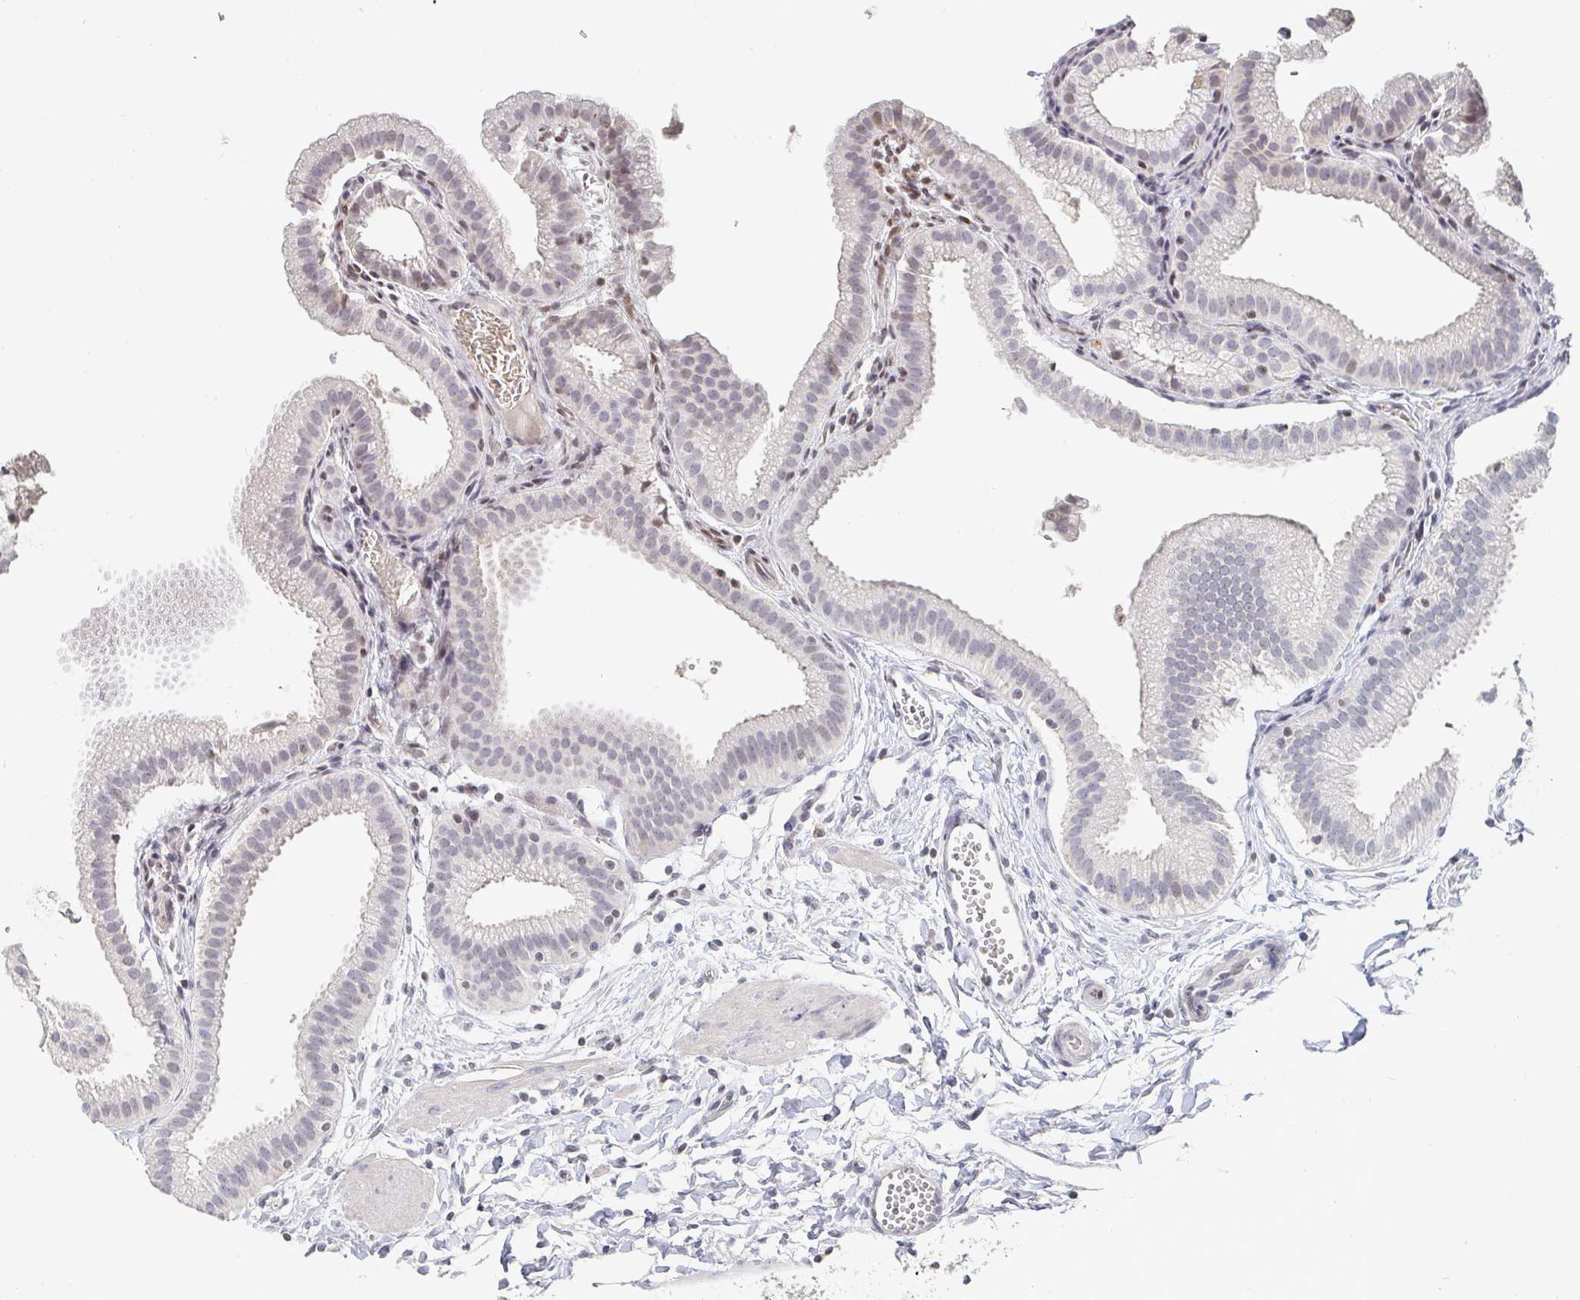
{"staining": {"intensity": "negative", "quantity": "none", "location": "none"}, "tissue": "gallbladder", "cell_type": "Glandular cells", "image_type": "normal", "snomed": [{"axis": "morphology", "description": "Normal tissue, NOS"}, {"axis": "topography", "description": "Gallbladder"}], "caption": "Immunohistochemical staining of benign human gallbladder reveals no significant positivity in glandular cells. The staining is performed using DAB brown chromogen with nuclei counter-stained in using hematoxylin.", "gene": "NME9", "patient": {"sex": "female", "age": 63}}